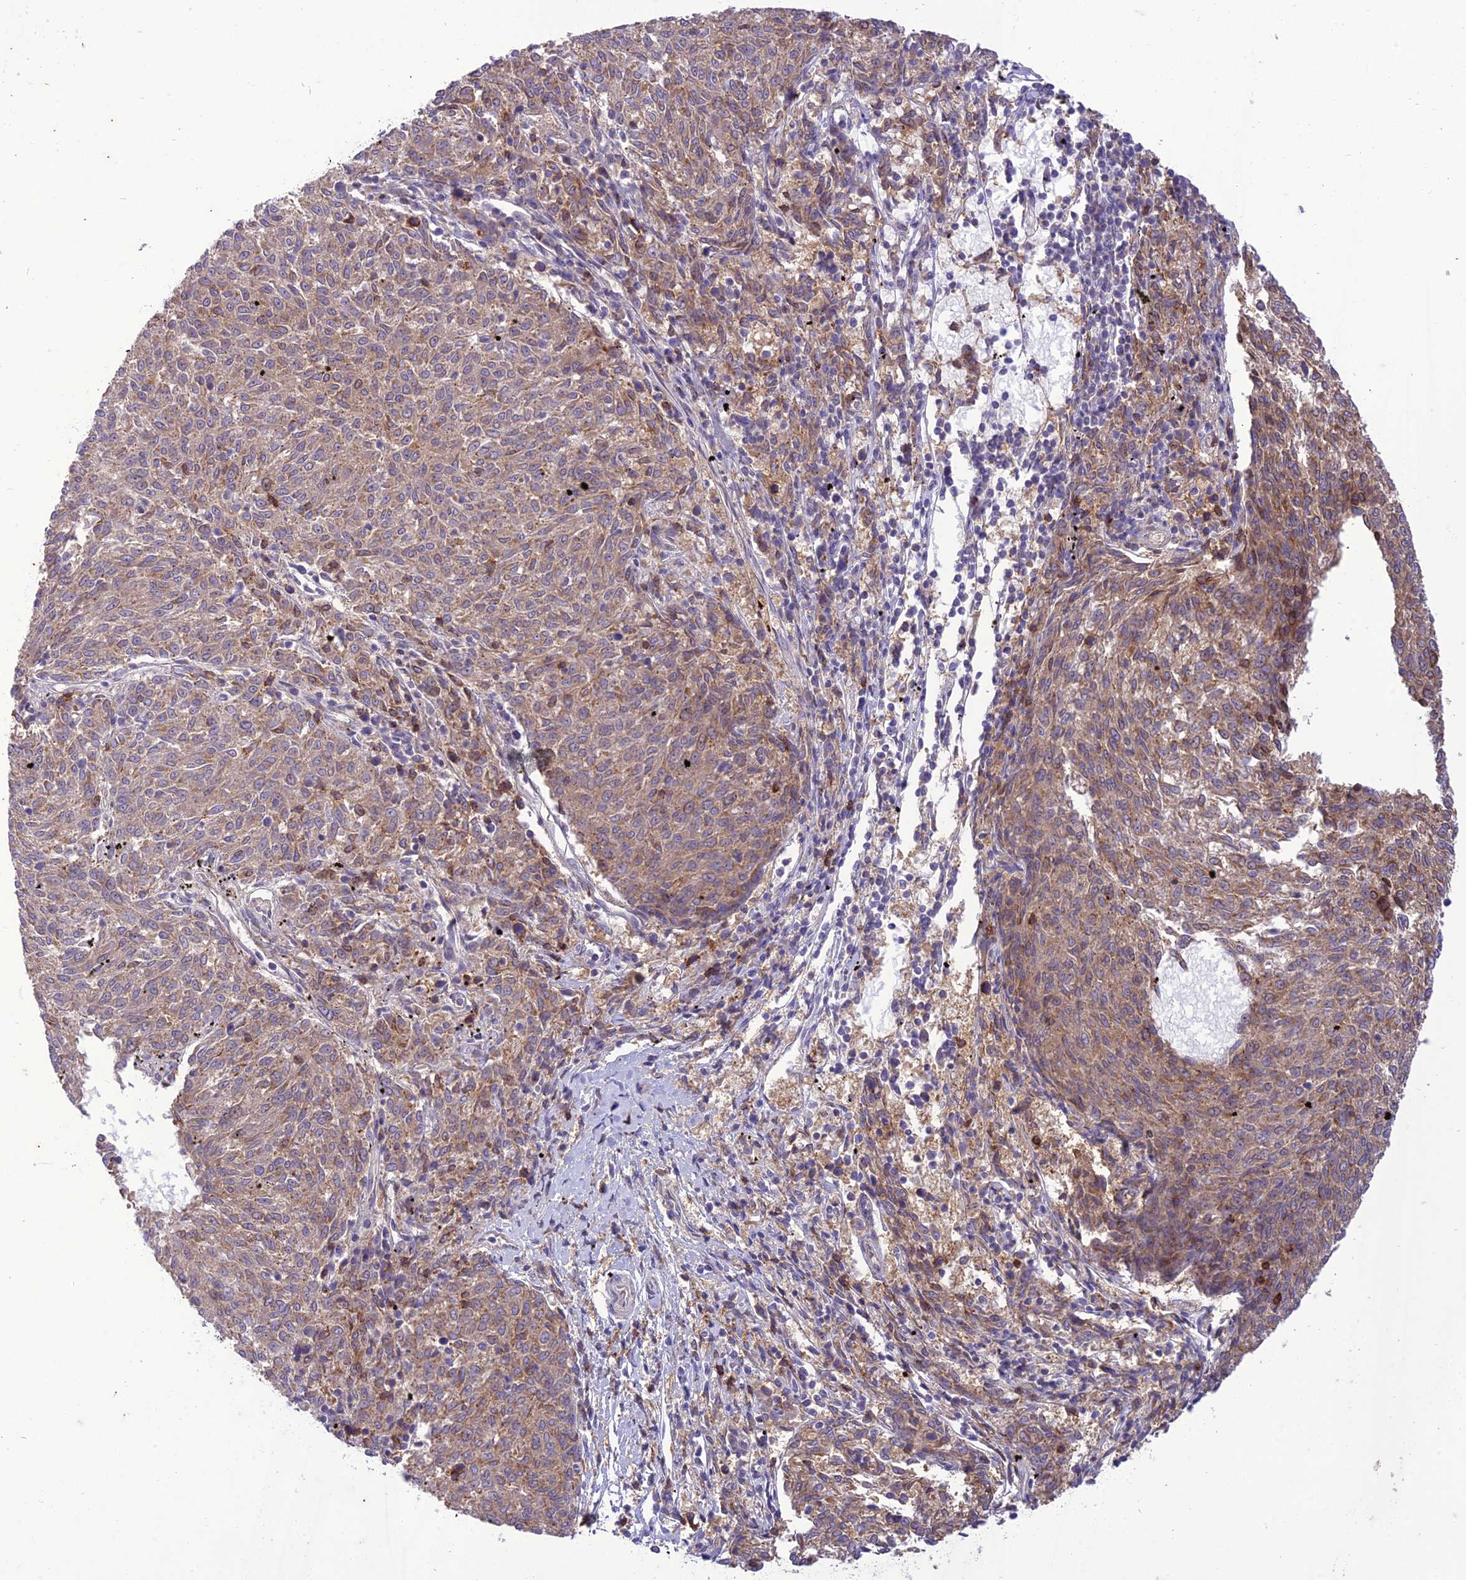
{"staining": {"intensity": "weak", "quantity": ">75%", "location": "cytoplasmic/membranous"}, "tissue": "melanoma", "cell_type": "Tumor cells", "image_type": "cancer", "snomed": [{"axis": "morphology", "description": "Malignant melanoma, NOS"}, {"axis": "topography", "description": "Skin"}], "caption": "This photomicrograph shows immunohistochemistry (IHC) staining of human melanoma, with low weak cytoplasmic/membranous staining in about >75% of tumor cells.", "gene": "ITGAE", "patient": {"sex": "female", "age": 72}}